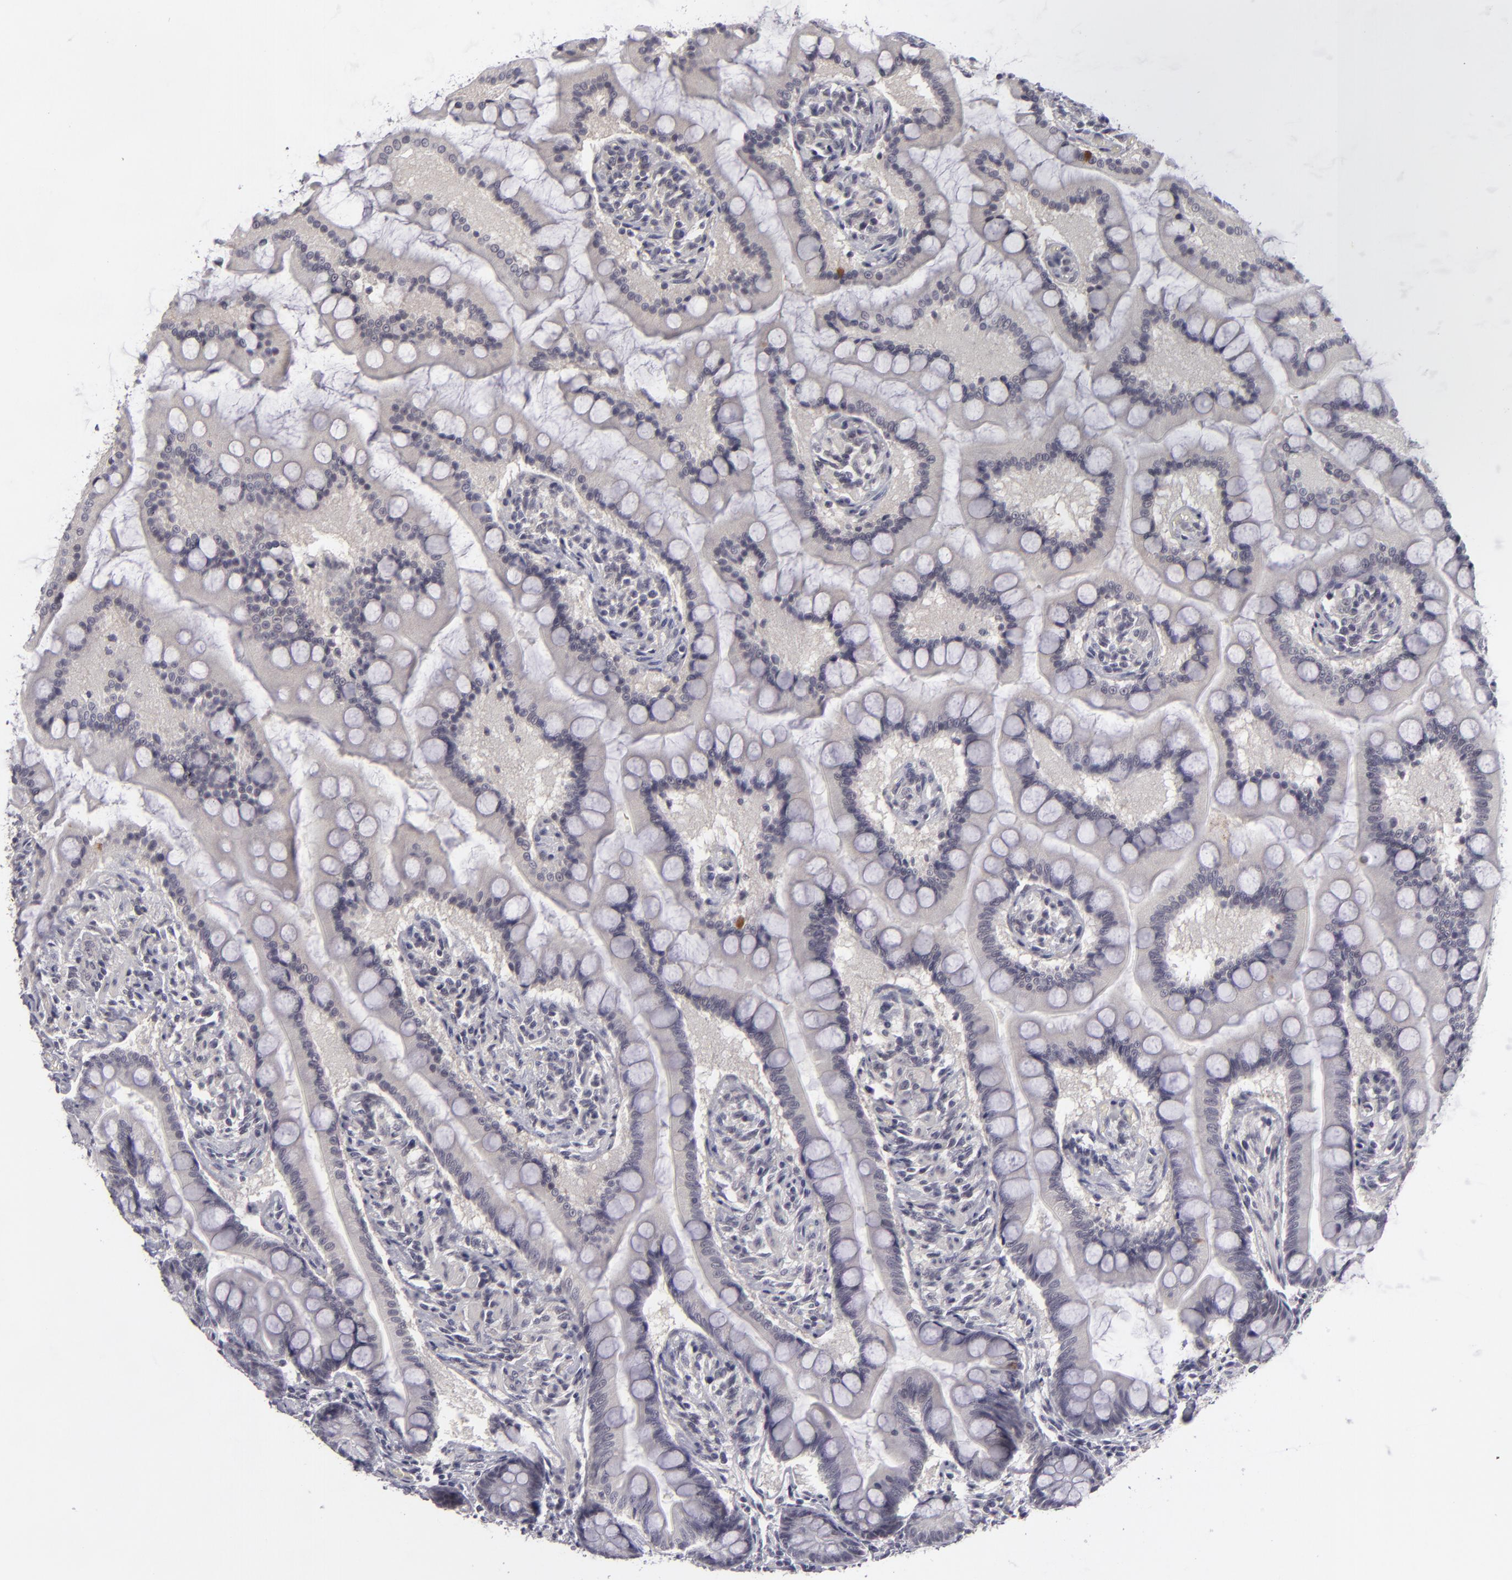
{"staining": {"intensity": "negative", "quantity": "none", "location": "none"}, "tissue": "small intestine", "cell_type": "Glandular cells", "image_type": "normal", "snomed": [{"axis": "morphology", "description": "Normal tissue, NOS"}, {"axis": "topography", "description": "Small intestine"}], "caption": "The micrograph displays no significant expression in glandular cells of small intestine.", "gene": "DLG3", "patient": {"sex": "male", "age": 41}}